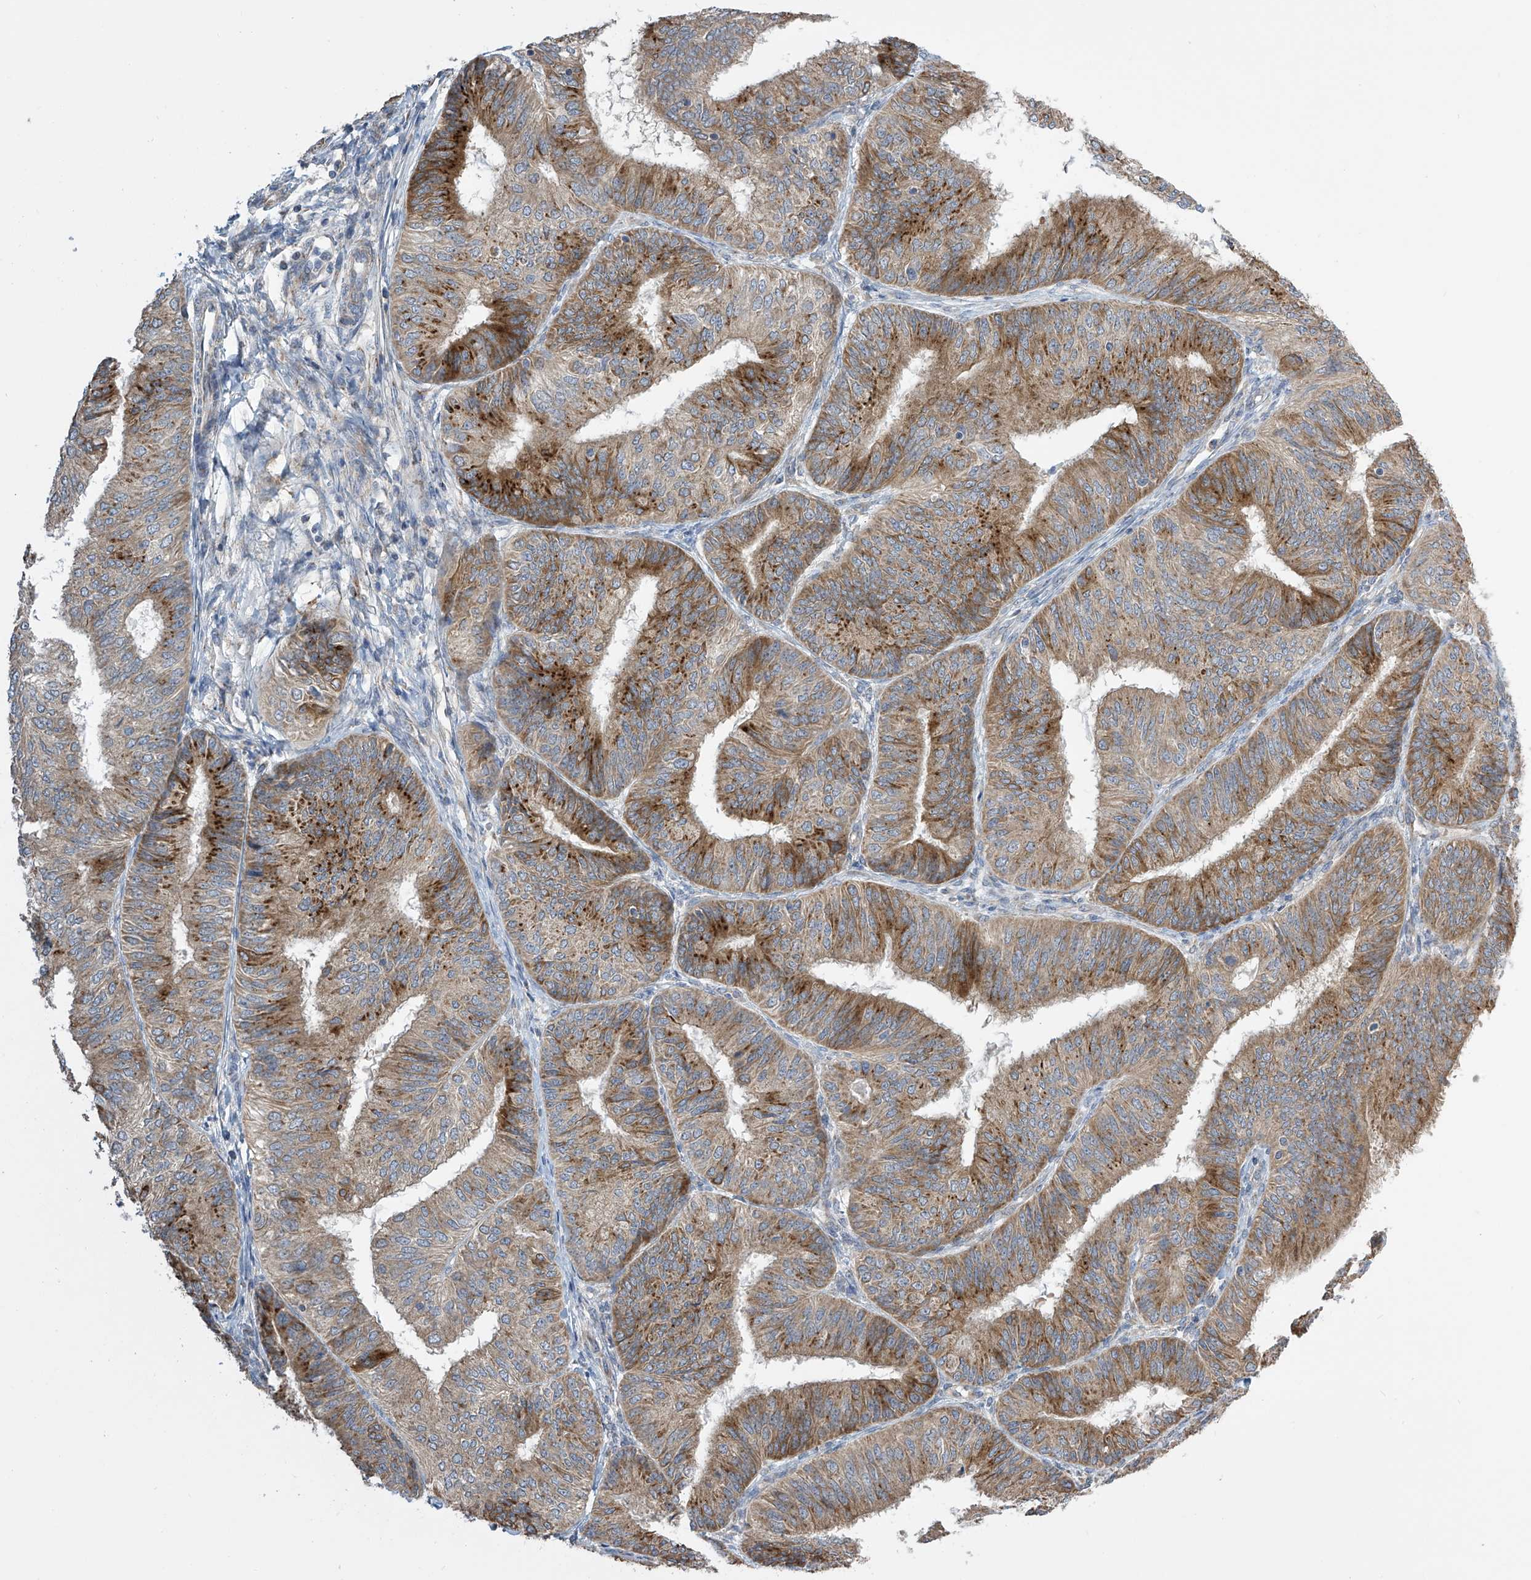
{"staining": {"intensity": "moderate", "quantity": ">75%", "location": "cytoplasmic/membranous"}, "tissue": "endometrial cancer", "cell_type": "Tumor cells", "image_type": "cancer", "snomed": [{"axis": "morphology", "description": "Adenocarcinoma, NOS"}, {"axis": "topography", "description": "Endometrium"}], "caption": "Endometrial adenocarcinoma was stained to show a protein in brown. There is medium levels of moderate cytoplasmic/membranous staining in approximately >75% of tumor cells. The staining was performed using DAB to visualize the protein expression in brown, while the nuclei were stained in blue with hematoxylin (Magnification: 20x).", "gene": "PNPT1", "patient": {"sex": "female", "age": 58}}